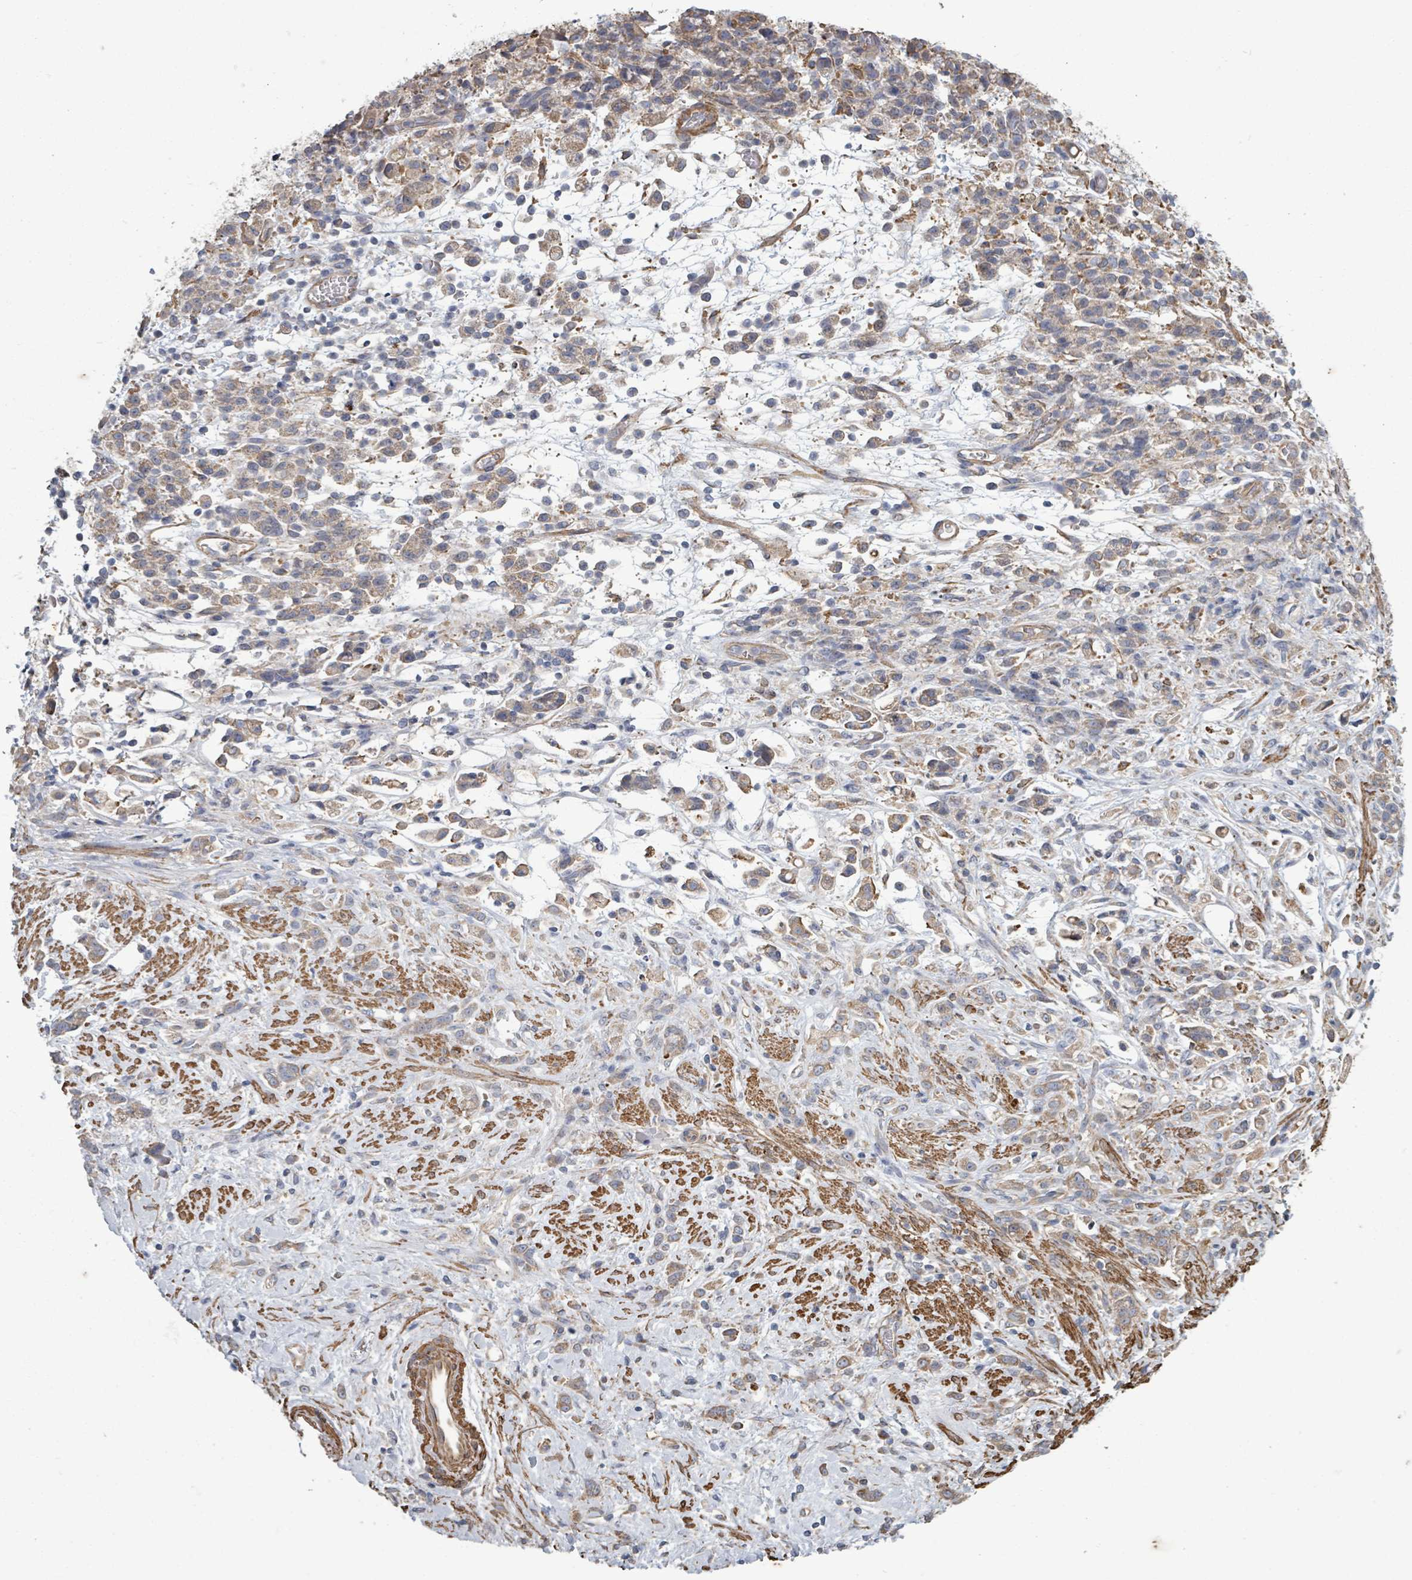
{"staining": {"intensity": "weak", "quantity": "25%-75%", "location": "cytoplasmic/membranous"}, "tissue": "stomach cancer", "cell_type": "Tumor cells", "image_type": "cancer", "snomed": [{"axis": "morphology", "description": "Adenocarcinoma, NOS"}, {"axis": "topography", "description": "Stomach"}], "caption": "Protein positivity by immunohistochemistry displays weak cytoplasmic/membranous expression in about 25%-75% of tumor cells in stomach cancer (adenocarcinoma).", "gene": "ADCK1", "patient": {"sex": "female", "age": 60}}